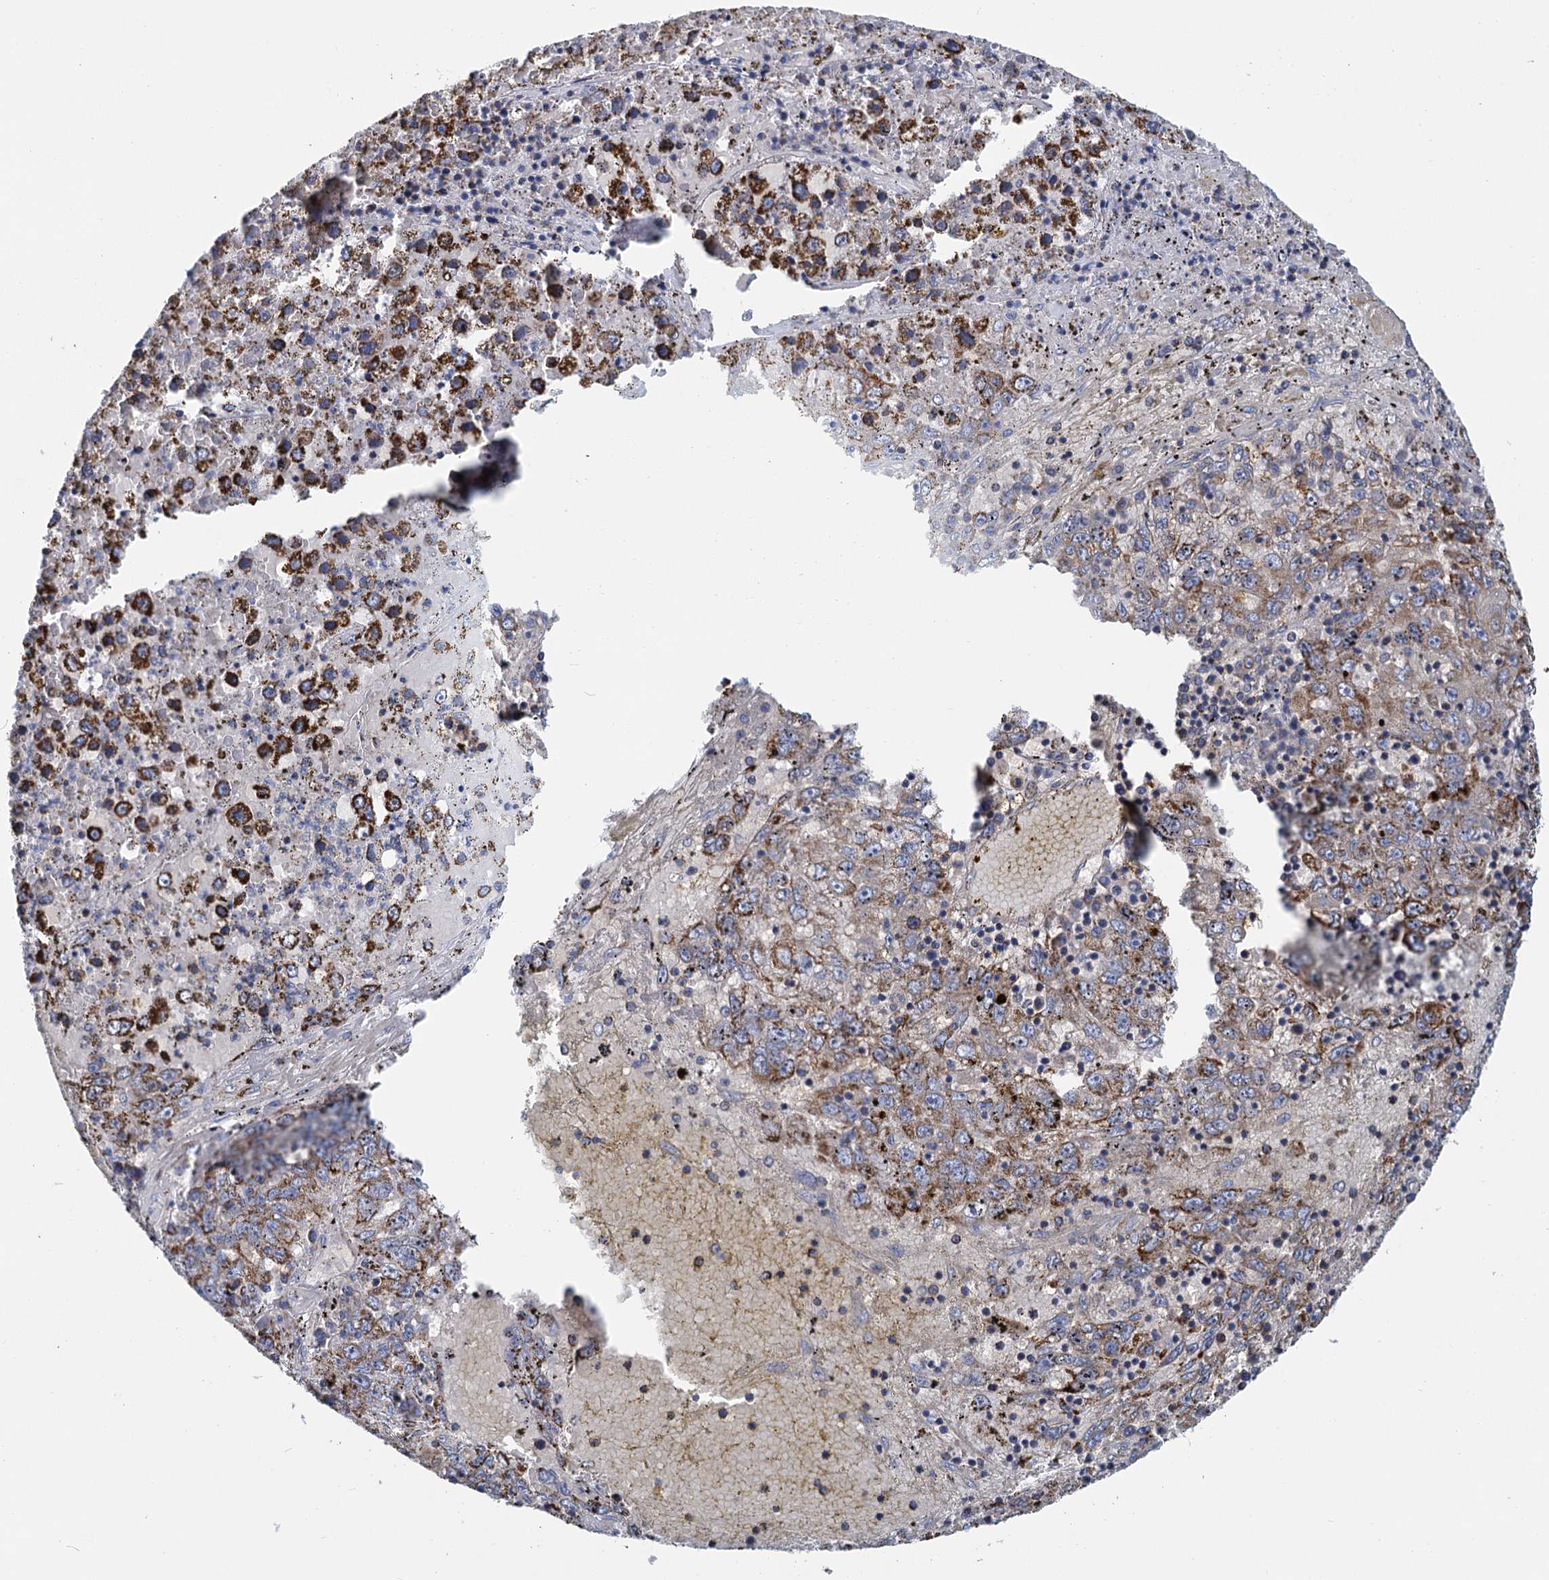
{"staining": {"intensity": "strong", "quantity": "25%-75%", "location": "cytoplasmic/membranous"}, "tissue": "liver cancer", "cell_type": "Tumor cells", "image_type": "cancer", "snomed": [{"axis": "morphology", "description": "Carcinoma, Hepatocellular, NOS"}, {"axis": "topography", "description": "Liver"}], "caption": "Tumor cells show strong cytoplasmic/membranous expression in approximately 25%-75% of cells in liver cancer. The staining was performed using DAB to visualize the protein expression in brown, while the nuclei were stained in blue with hematoxylin (Magnification: 20x).", "gene": "CCP110", "patient": {"sex": "male", "age": 49}}